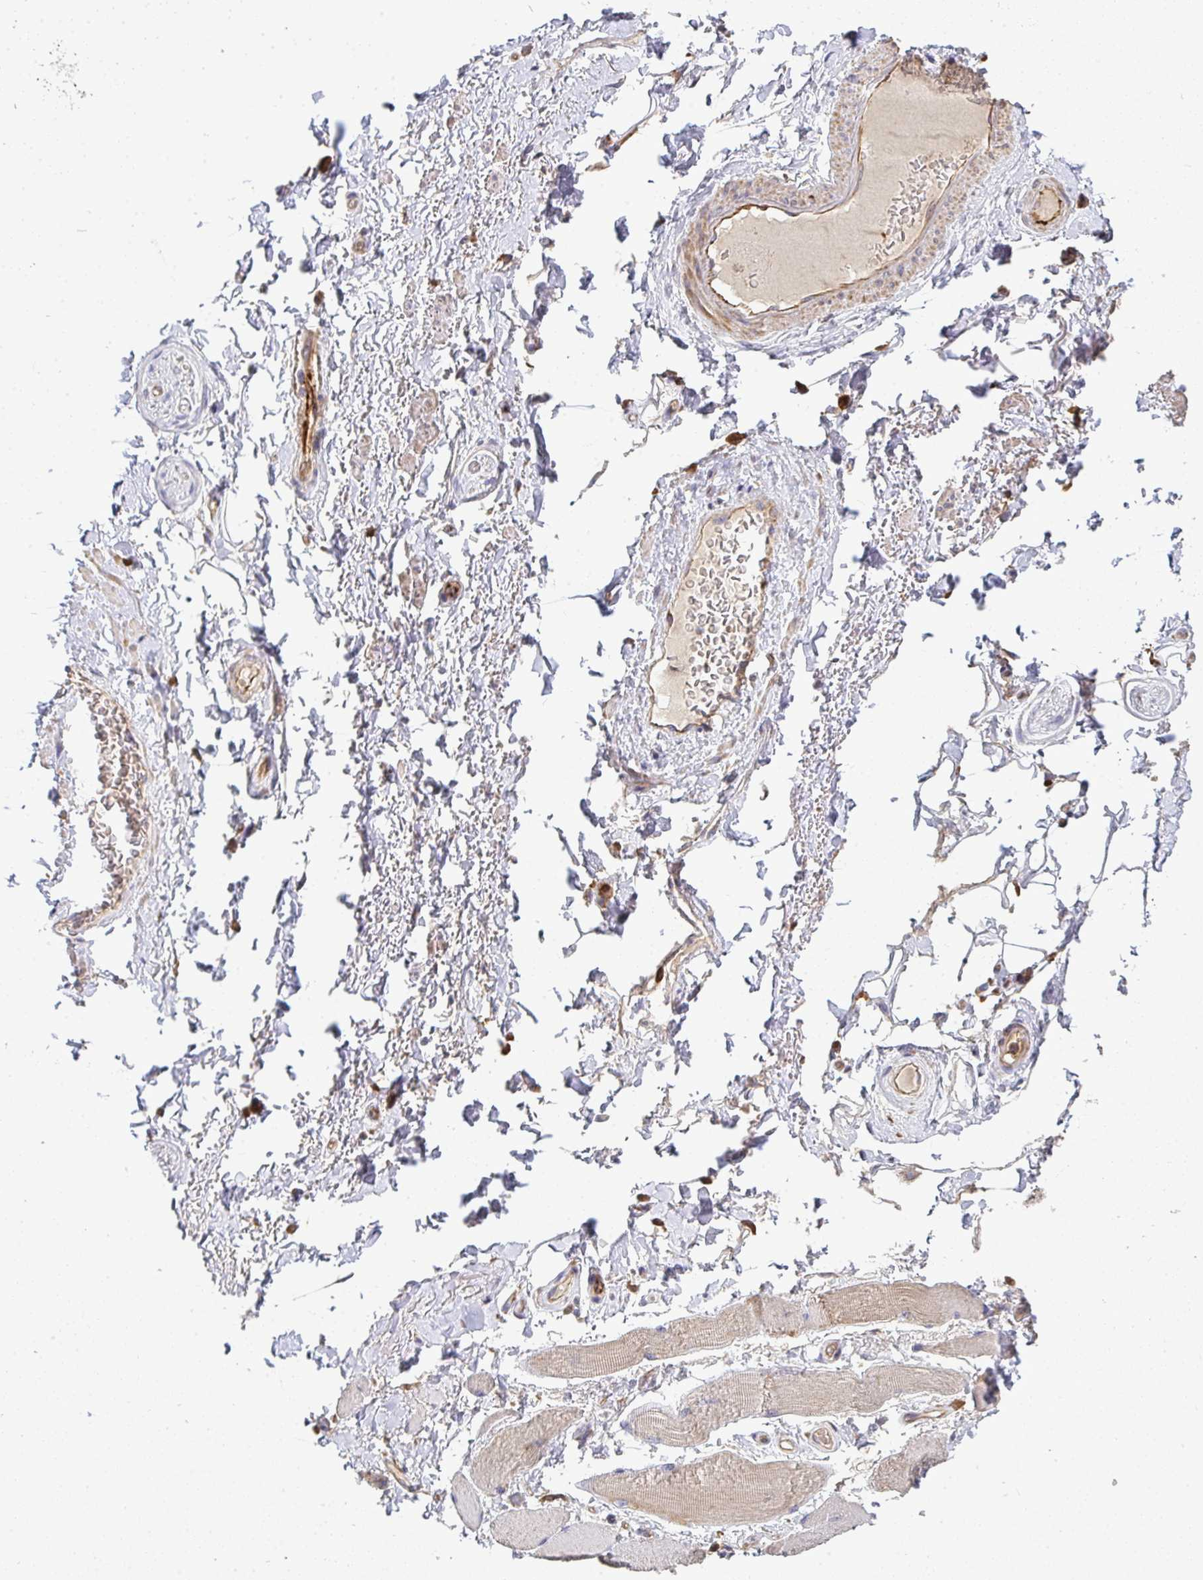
{"staining": {"intensity": "negative", "quantity": "none", "location": "none"}, "tissue": "adipose tissue", "cell_type": "Adipocytes", "image_type": "normal", "snomed": [{"axis": "morphology", "description": "Normal tissue, NOS"}, {"axis": "topography", "description": "Peripheral nerve tissue"}], "caption": "This is a histopathology image of immunohistochemistry (IHC) staining of benign adipose tissue, which shows no positivity in adipocytes. The staining is performed using DAB (3,3'-diaminobenzidine) brown chromogen with nuclei counter-stained in using hematoxylin.", "gene": "B4GALT6", "patient": {"sex": "male", "age": 51}}